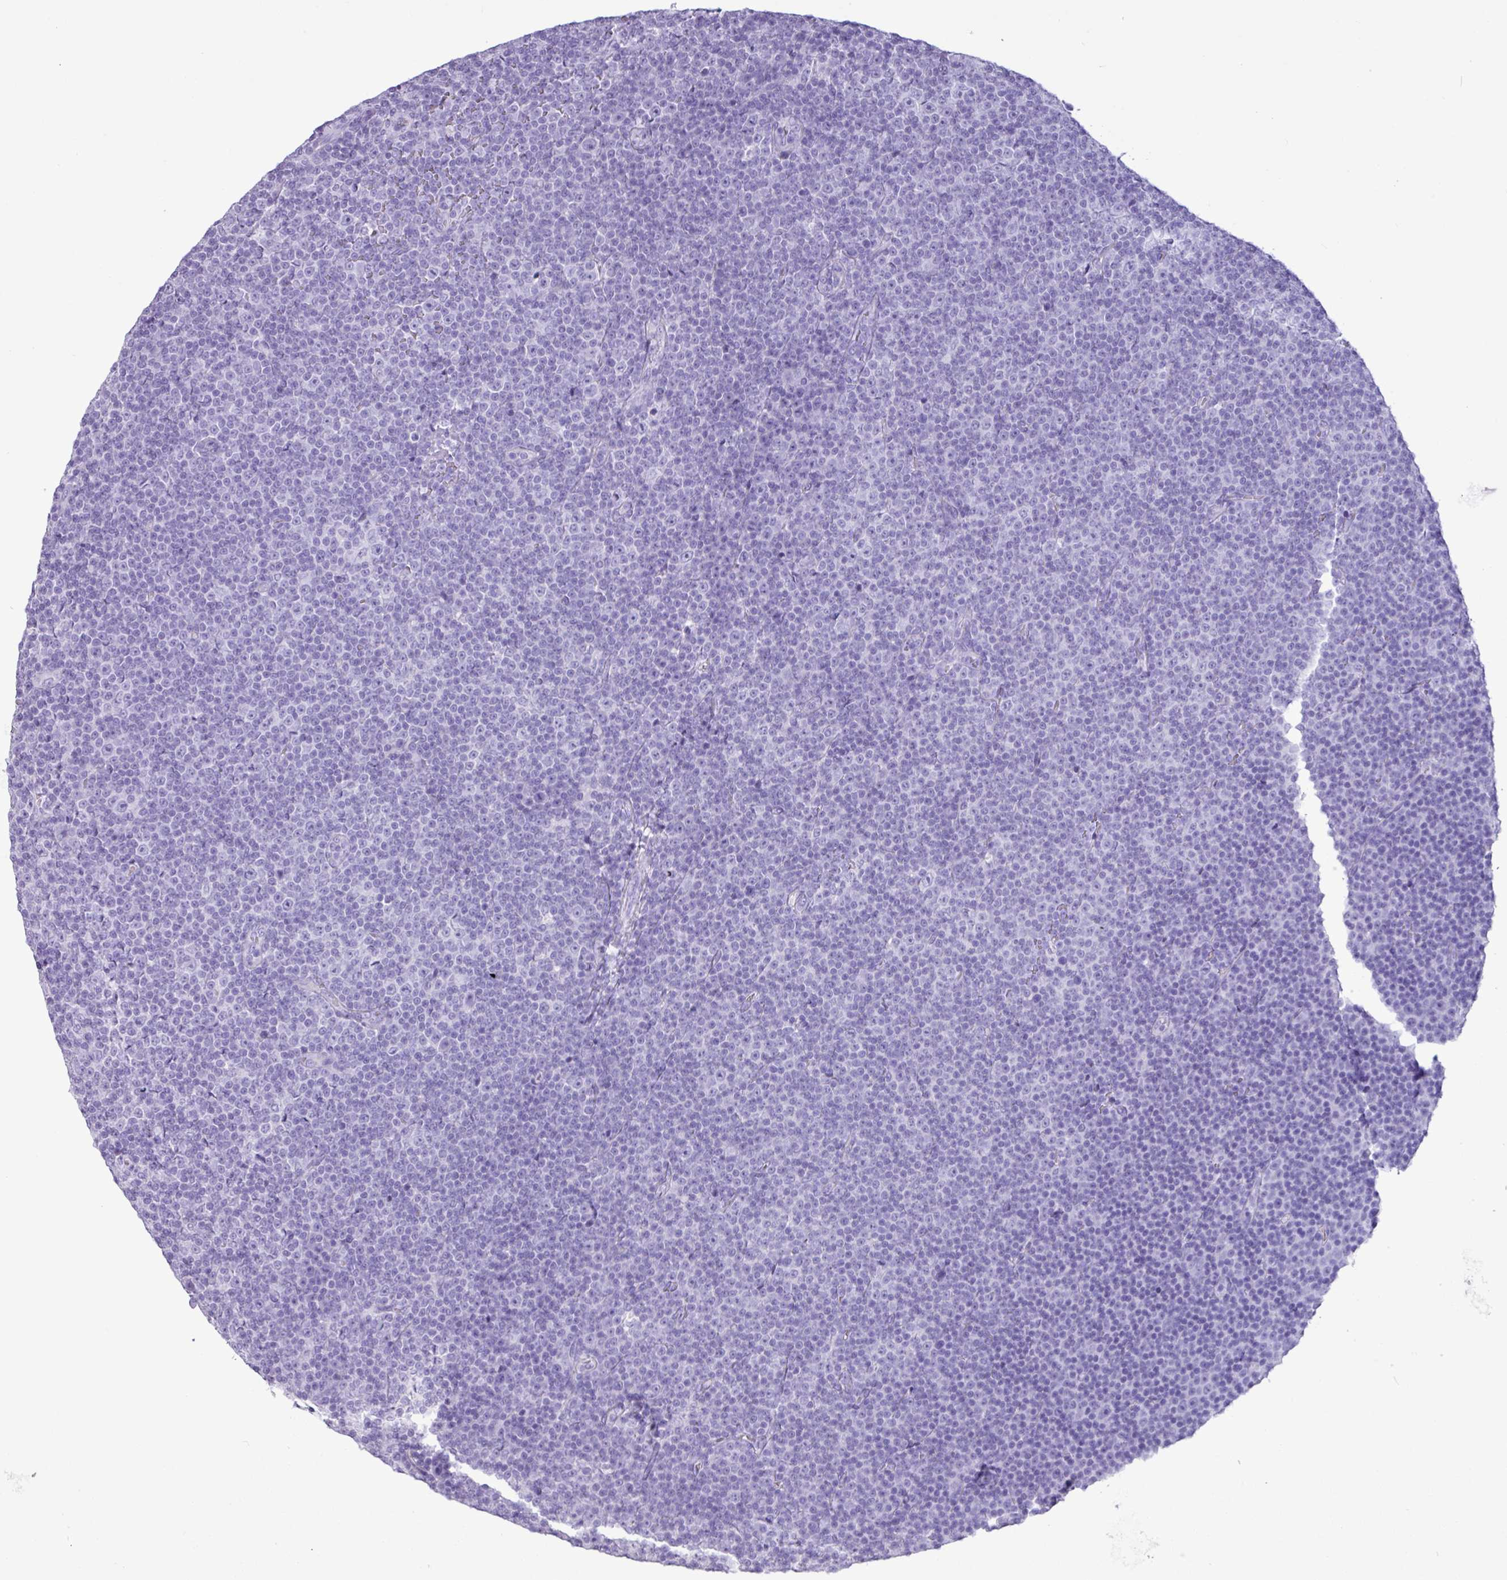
{"staining": {"intensity": "negative", "quantity": "none", "location": "none"}, "tissue": "lymphoma", "cell_type": "Tumor cells", "image_type": "cancer", "snomed": [{"axis": "morphology", "description": "Malignant lymphoma, non-Hodgkin's type, Low grade"}, {"axis": "topography", "description": "Lymph node"}], "caption": "A micrograph of human malignant lymphoma, non-Hodgkin's type (low-grade) is negative for staining in tumor cells.", "gene": "CKMT2", "patient": {"sex": "female", "age": 67}}